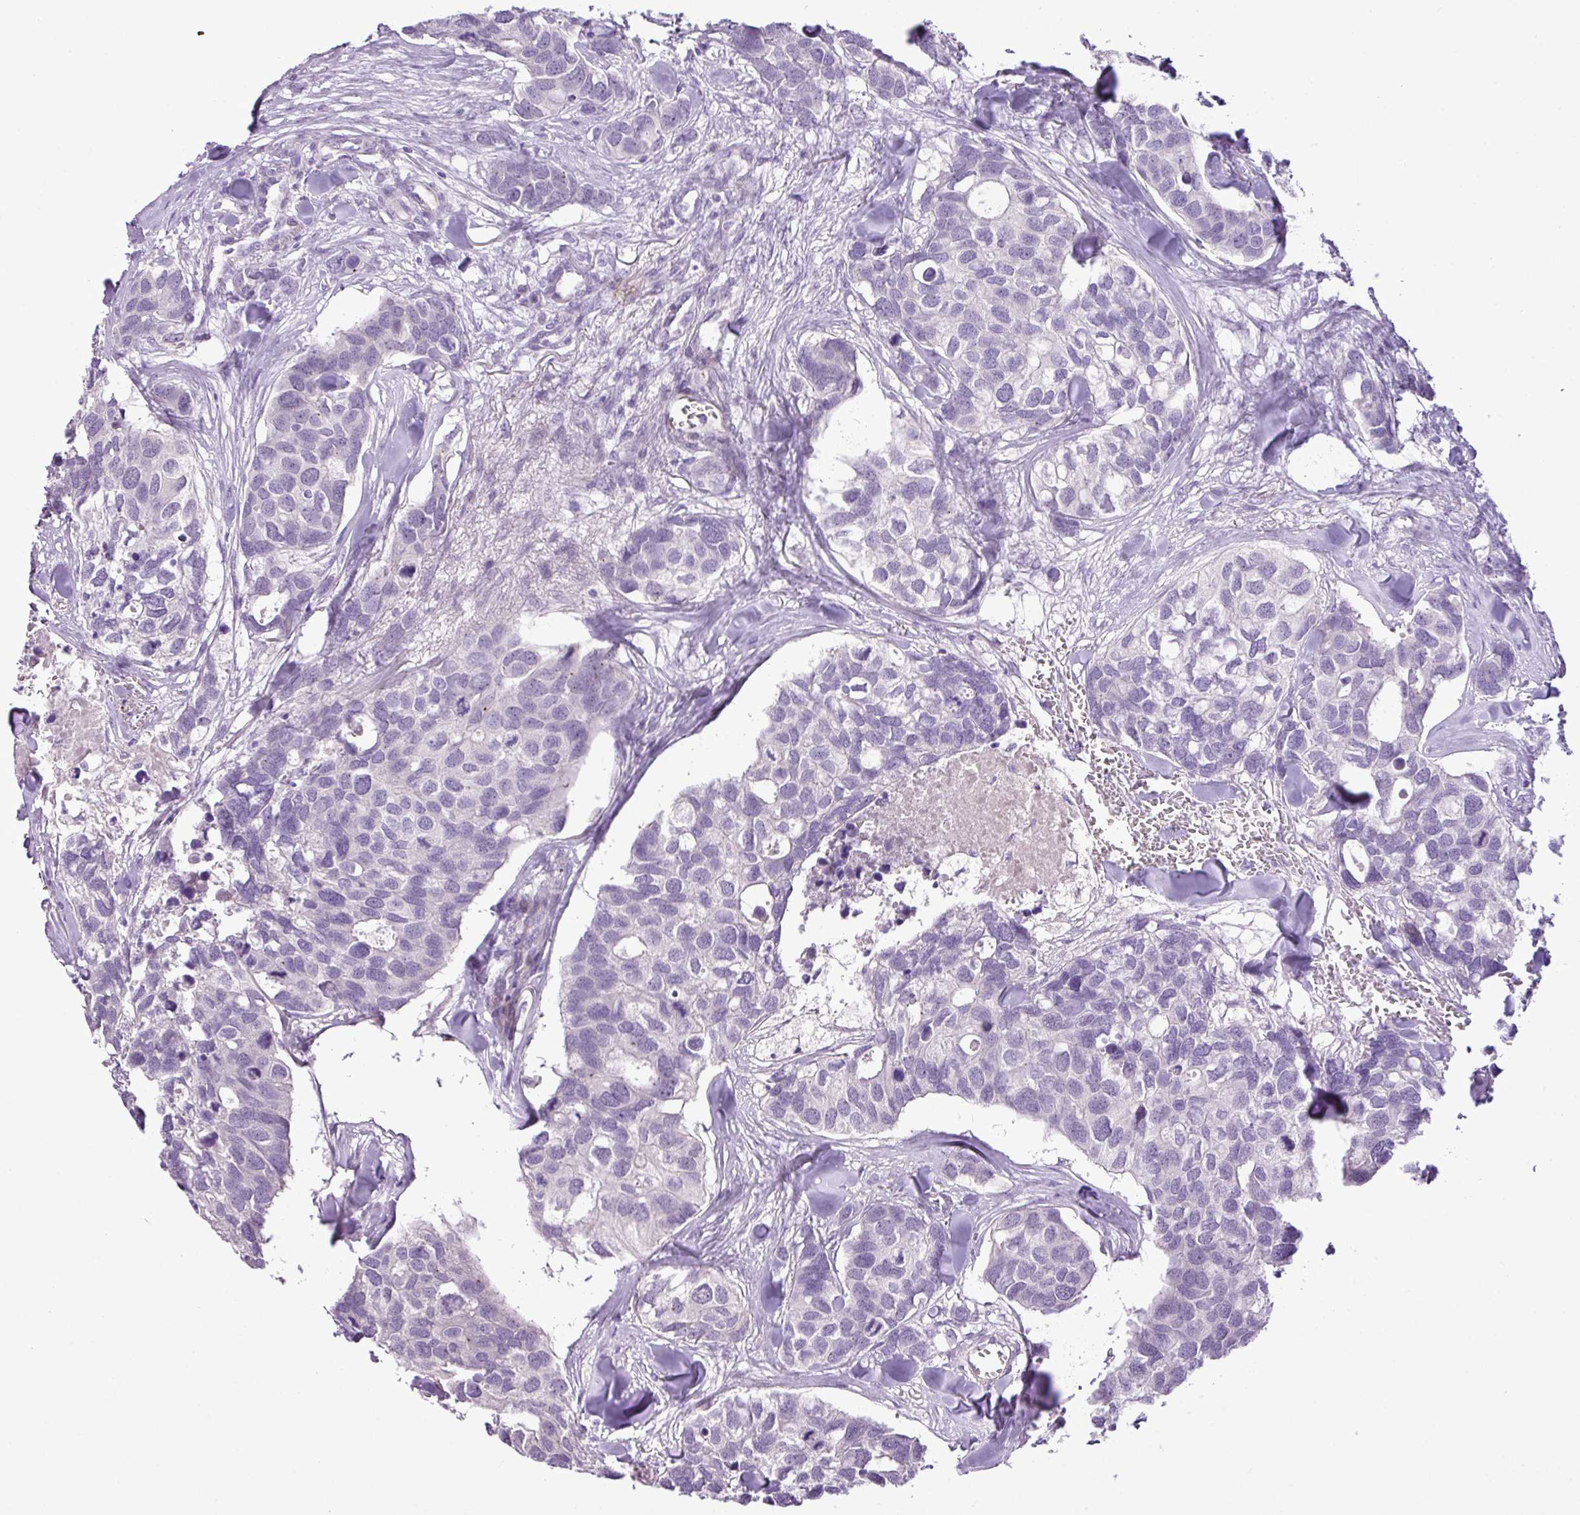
{"staining": {"intensity": "negative", "quantity": "none", "location": "none"}, "tissue": "breast cancer", "cell_type": "Tumor cells", "image_type": "cancer", "snomed": [{"axis": "morphology", "description": "Duct carcinoma"}, {"axis": "topography", "description": "Breast"}], "caption": "DAB immunohistochemical staining of breast intraductal carcinoma displays no significant positivity in tumor cells.", "gene": "DNAJB13", "patient": {"sex": "female", "age": 83}}